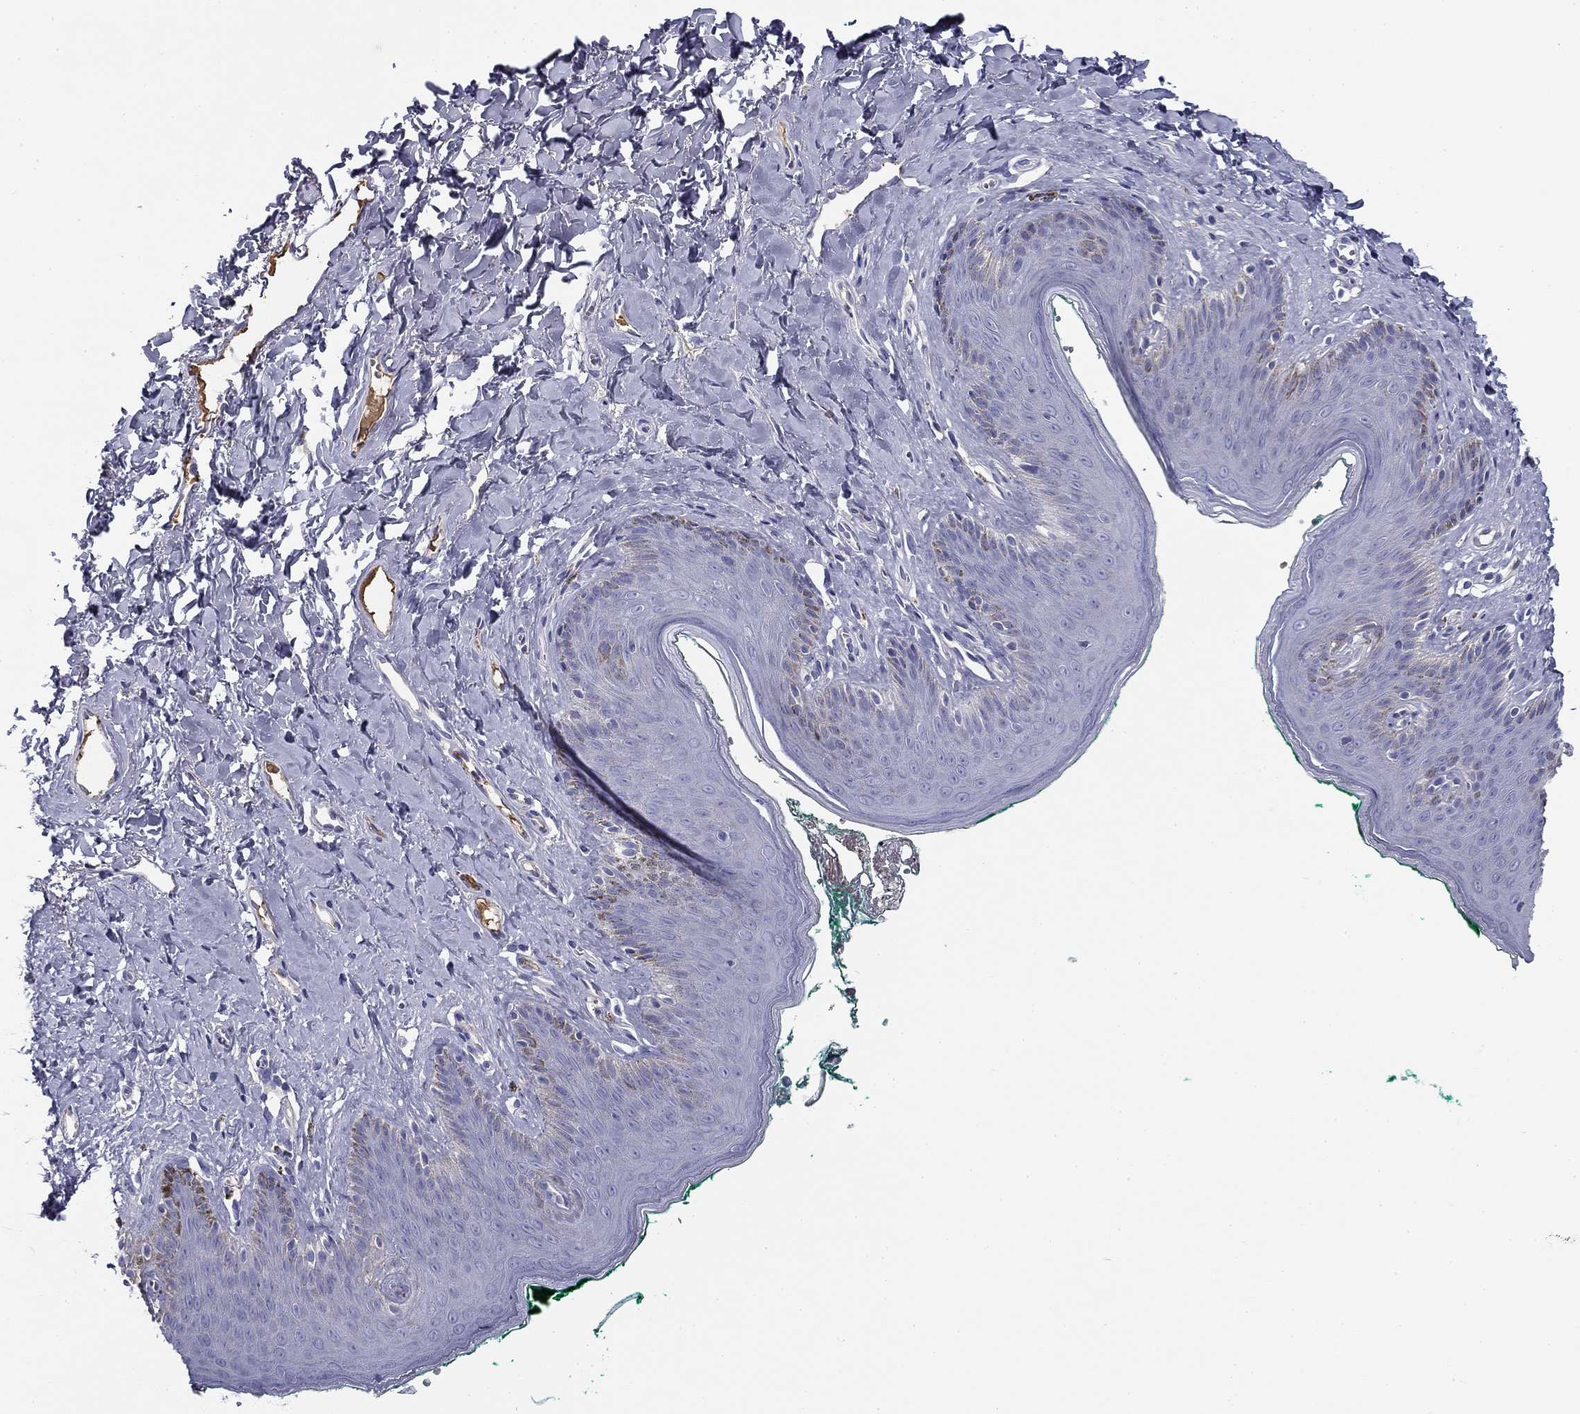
{"staining": {"intensity": "negative", "quantity": "none", "location": "none"}, "tissue": "skin", "cell_type": "Epidermal cells", "image_type": "normal", "snomed": [{"axis": "morphology", "description": "Normal tissue, NOS"}, {"axis": "topography", "description": "Vulva"}], "caption": "DAB immunohistochemical staining of unremarkable human skin demonstrates no significant expression in epidermal cells. (Brightfield microscopy of DAB immunohistochemistry at high magnification).", "gene": "CPLX4", "patient": {"sex": "female", "age": 66}}